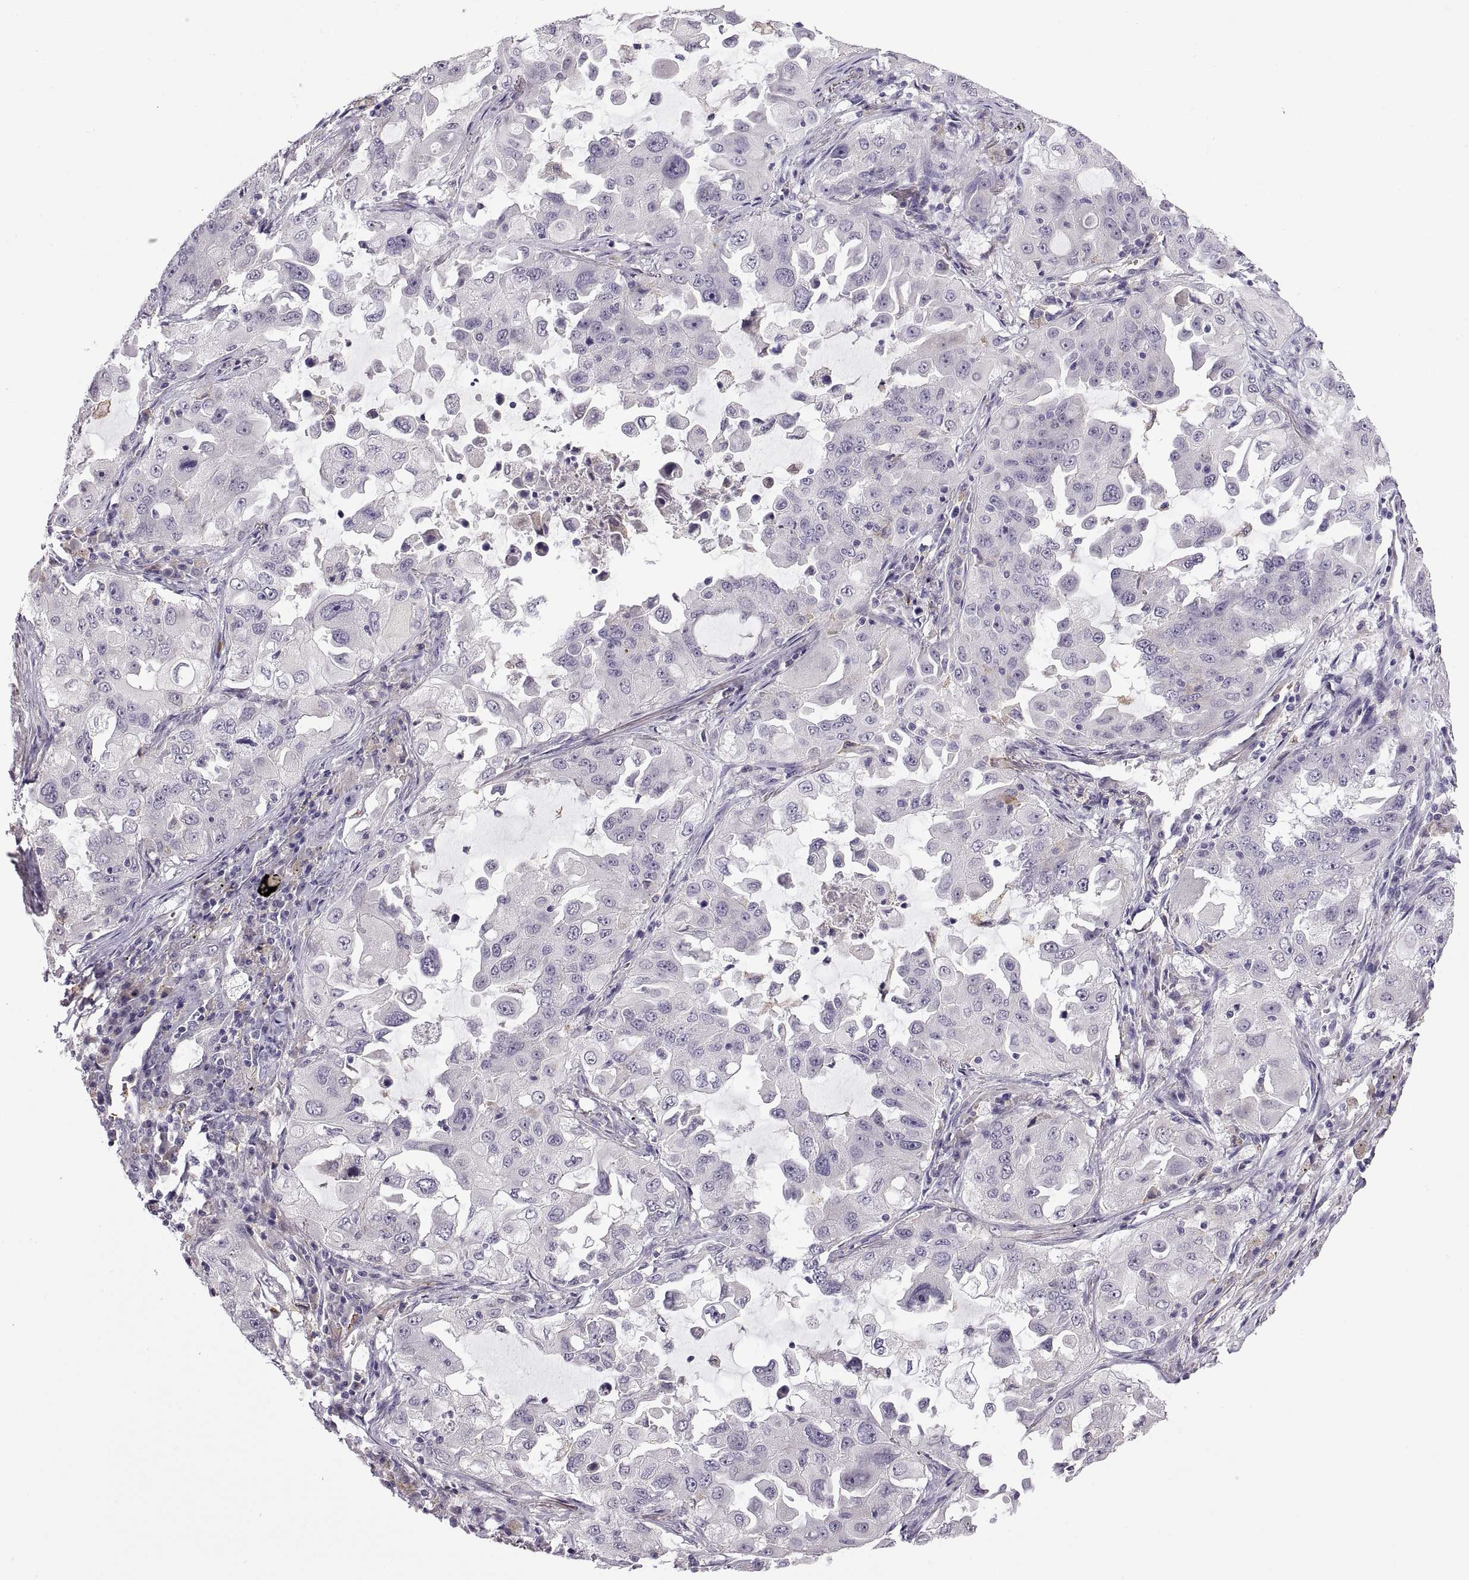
{"staining": {"intensity": "negative", "quantity": "none", "location": "none"}, "tissue": "lung cancer", "cell_type": "Tumor cells", "image_type": "cancer", "snomed": [{"axis": "morphology", "description": "Adenocarcinoma, NOS"}, {"axis": "topography", "description": "Lung"}], "caption": "IHC image of neoplastic tissue: lung adenocarcinoma stained with DAB displays no significant protein staining in tumor cells. The staining is performed using DAB brown chromogen with nuclei counter-stained in using hematoxylin.", "gene": "MEIOC", "patient": {"sex": "female", "age": 61}}